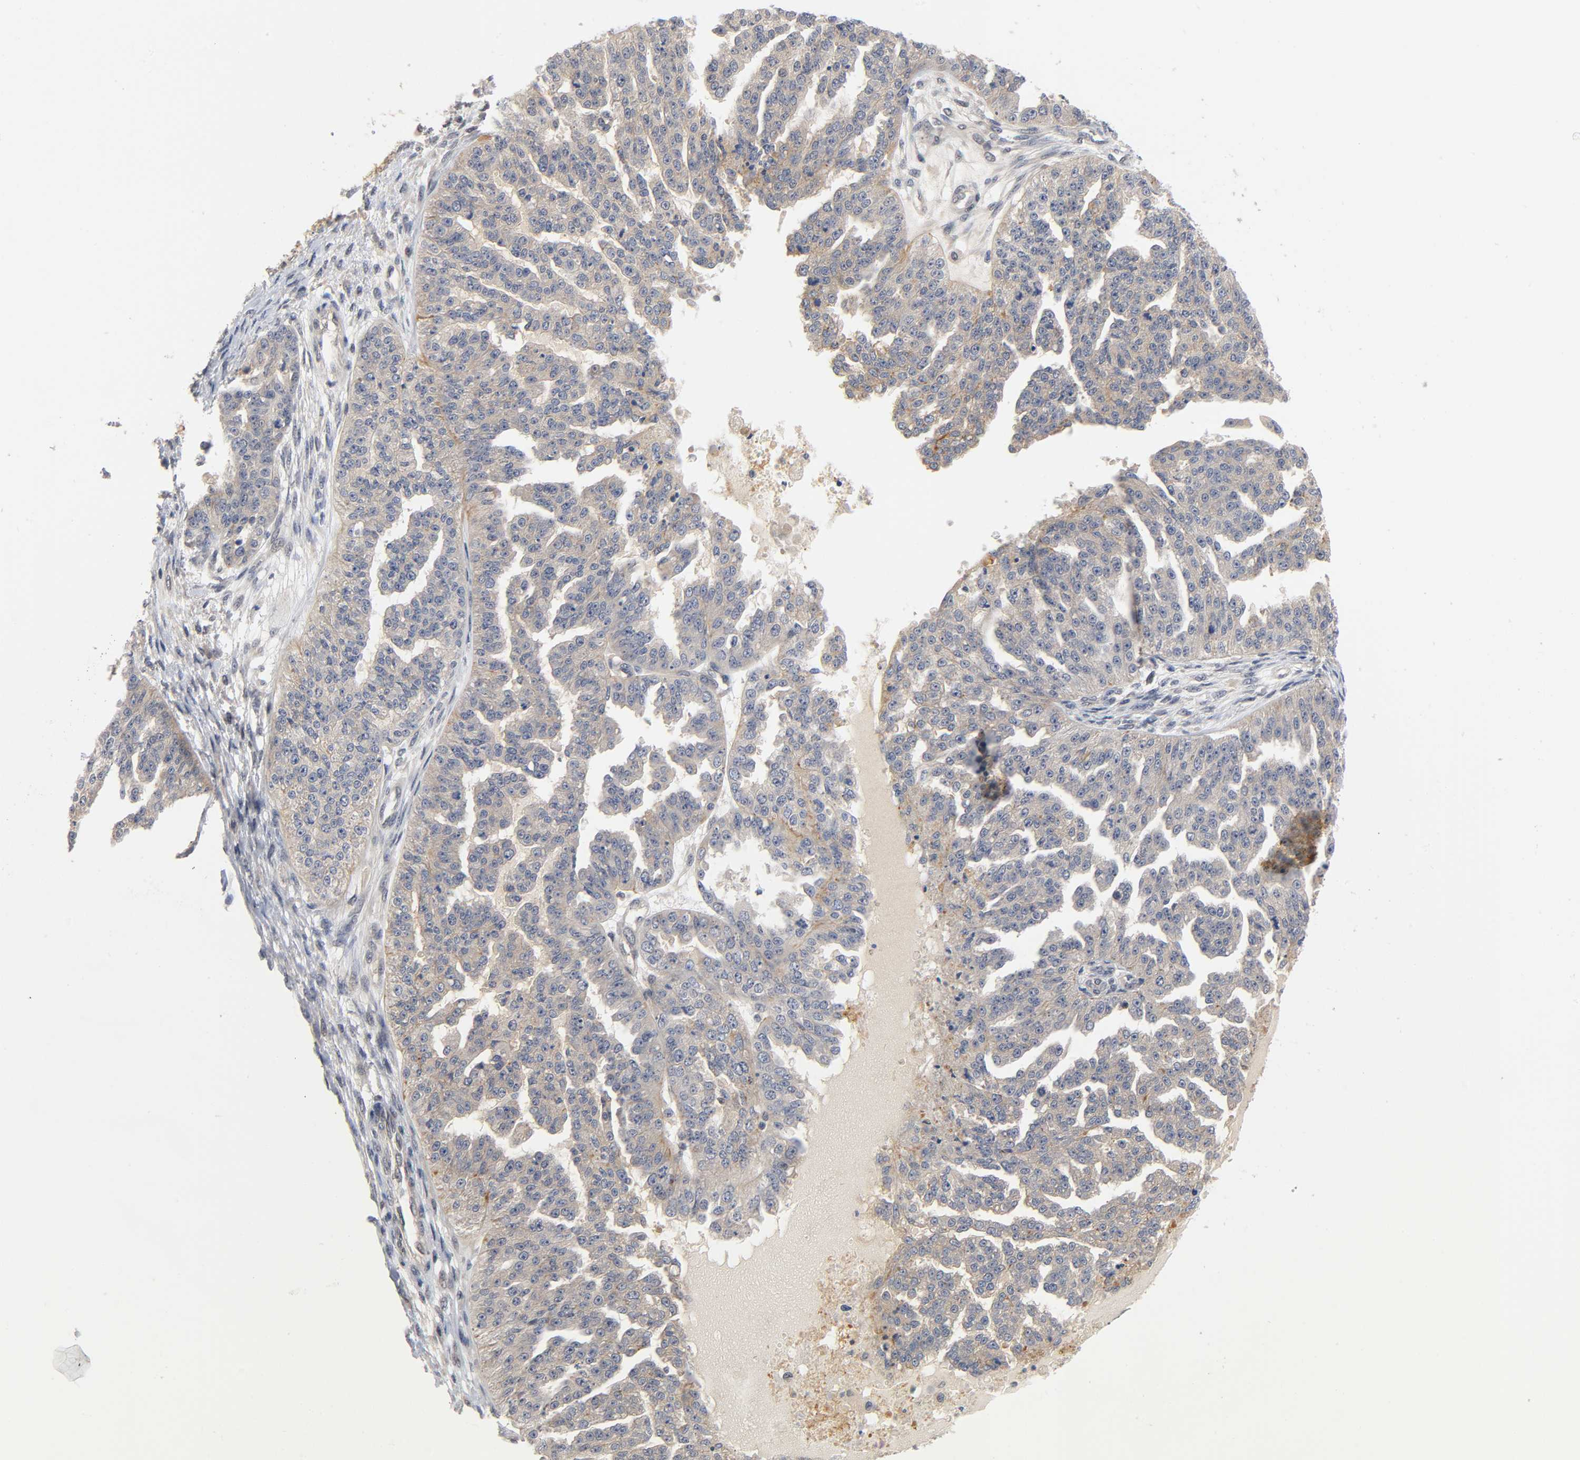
{"staining": {"intensity": "weak", "quantity": "<25%", "location": "cytoplasmic/membranous"}, "tissue": "ovarian cancer", "cell_type": "Tumor cells", "image_type": "cancer", "snomed": [{"axis": "morphology", "description": "Cystadenocarcinoma, serous, NOS"}, {"axis": "topography", "description": "Ovary"}], "caption": "The IHC photomicrograph has no significant staining in tumor cells of serous cystadenocarcinoma (ovarian) tissue. (Brightfield microscopy of DAB immunohistochemistry at high magnification).", "gene": "PRKAB1", "patient": {"sex": "female", "age": 58}}